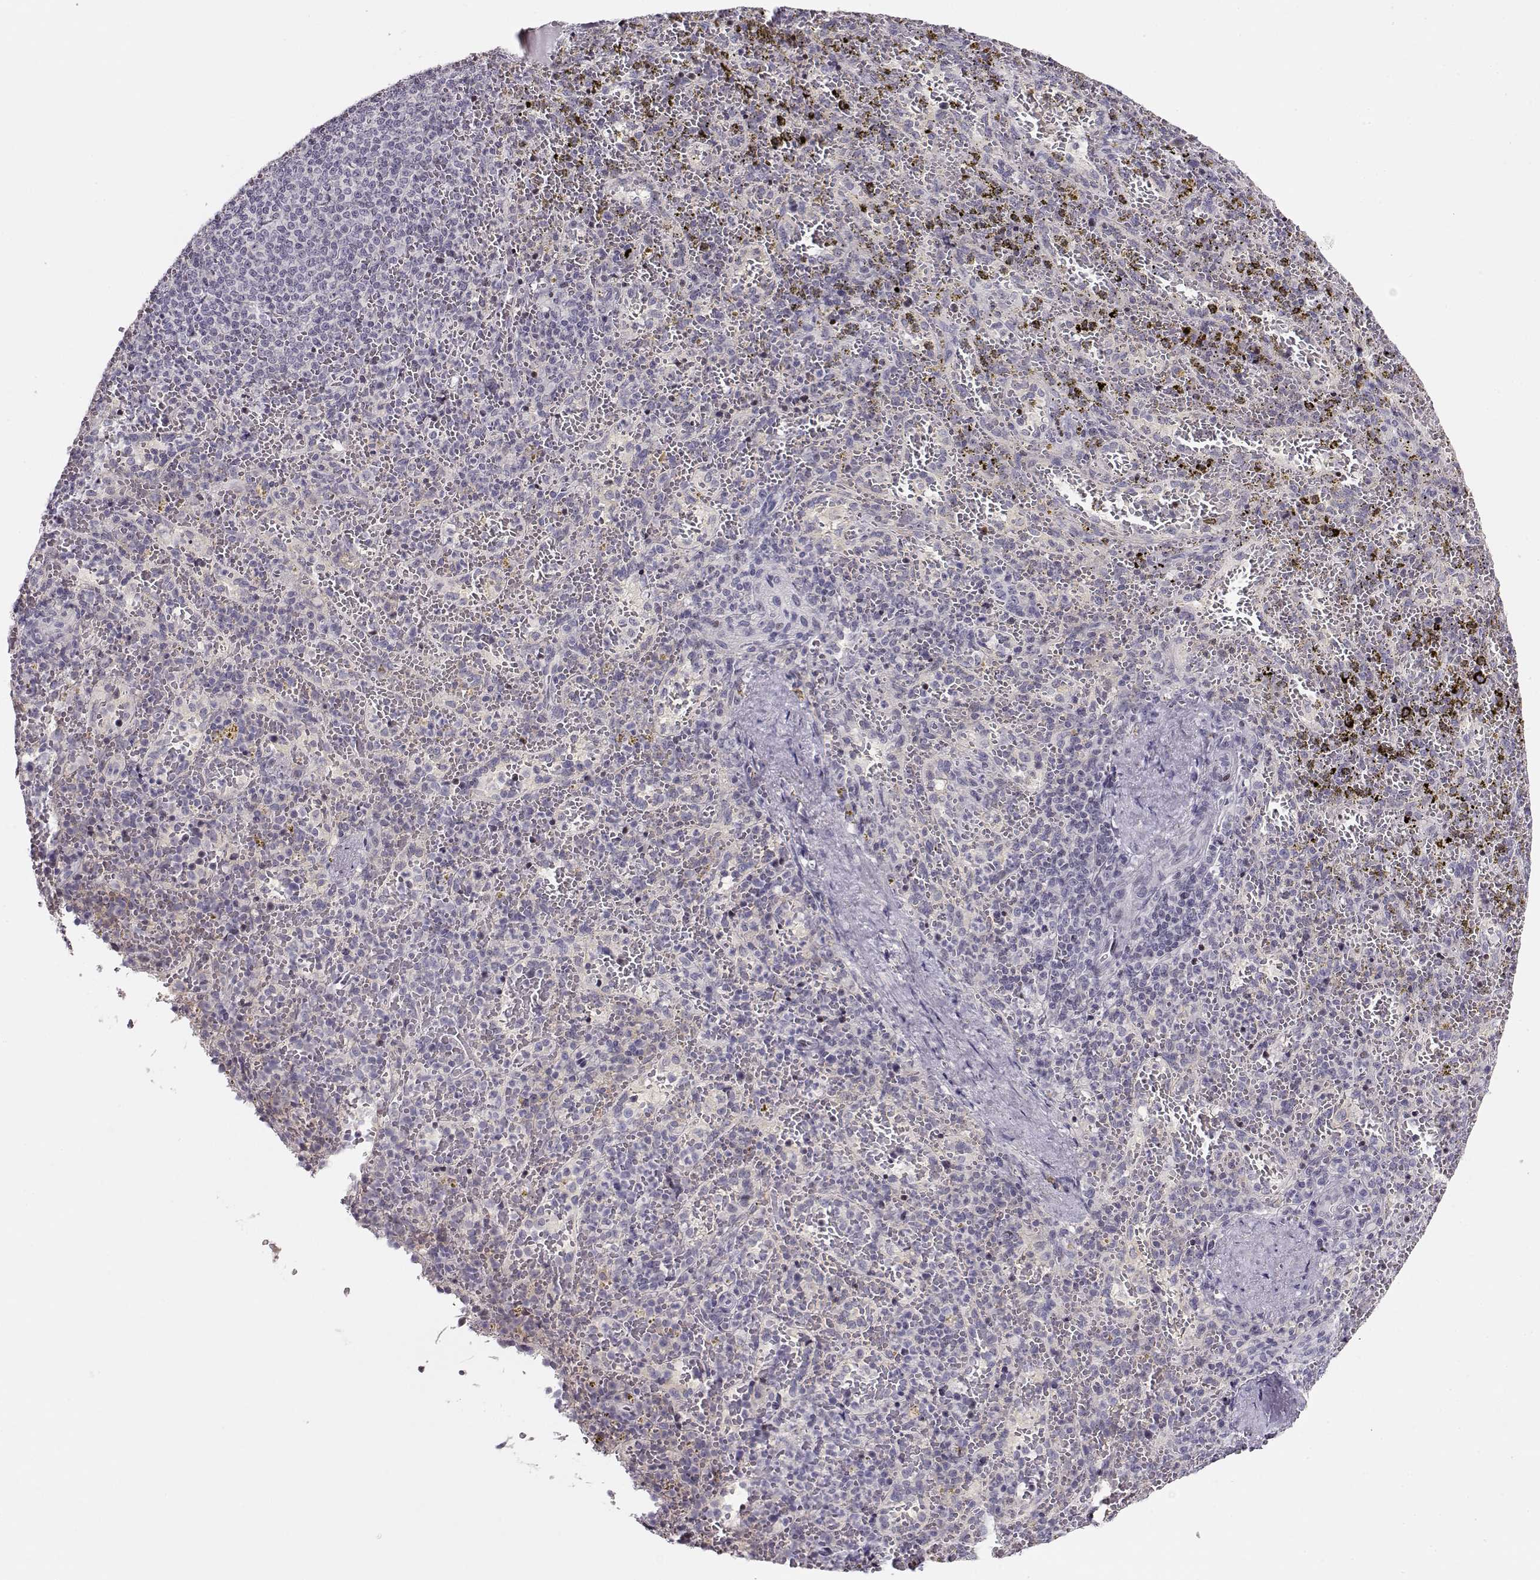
{"staining": {"intensity": "negative", "quantity": "none", "location": "none"}, "tissue": "spleen", "cell_type": "Cells in red pulp", "image_type": "normal", "snomed": [{"axis": "morphology", "description": "Normal tissue, NOS"}, {"axis": "topography", "description": "Spleen"}], "caption": "A histopathology image of spleen stained for a protein demonstrates no brown staining in cells in red pulp.", "gene": "CRX", "patient": {"sex": "female", "age": 50}}